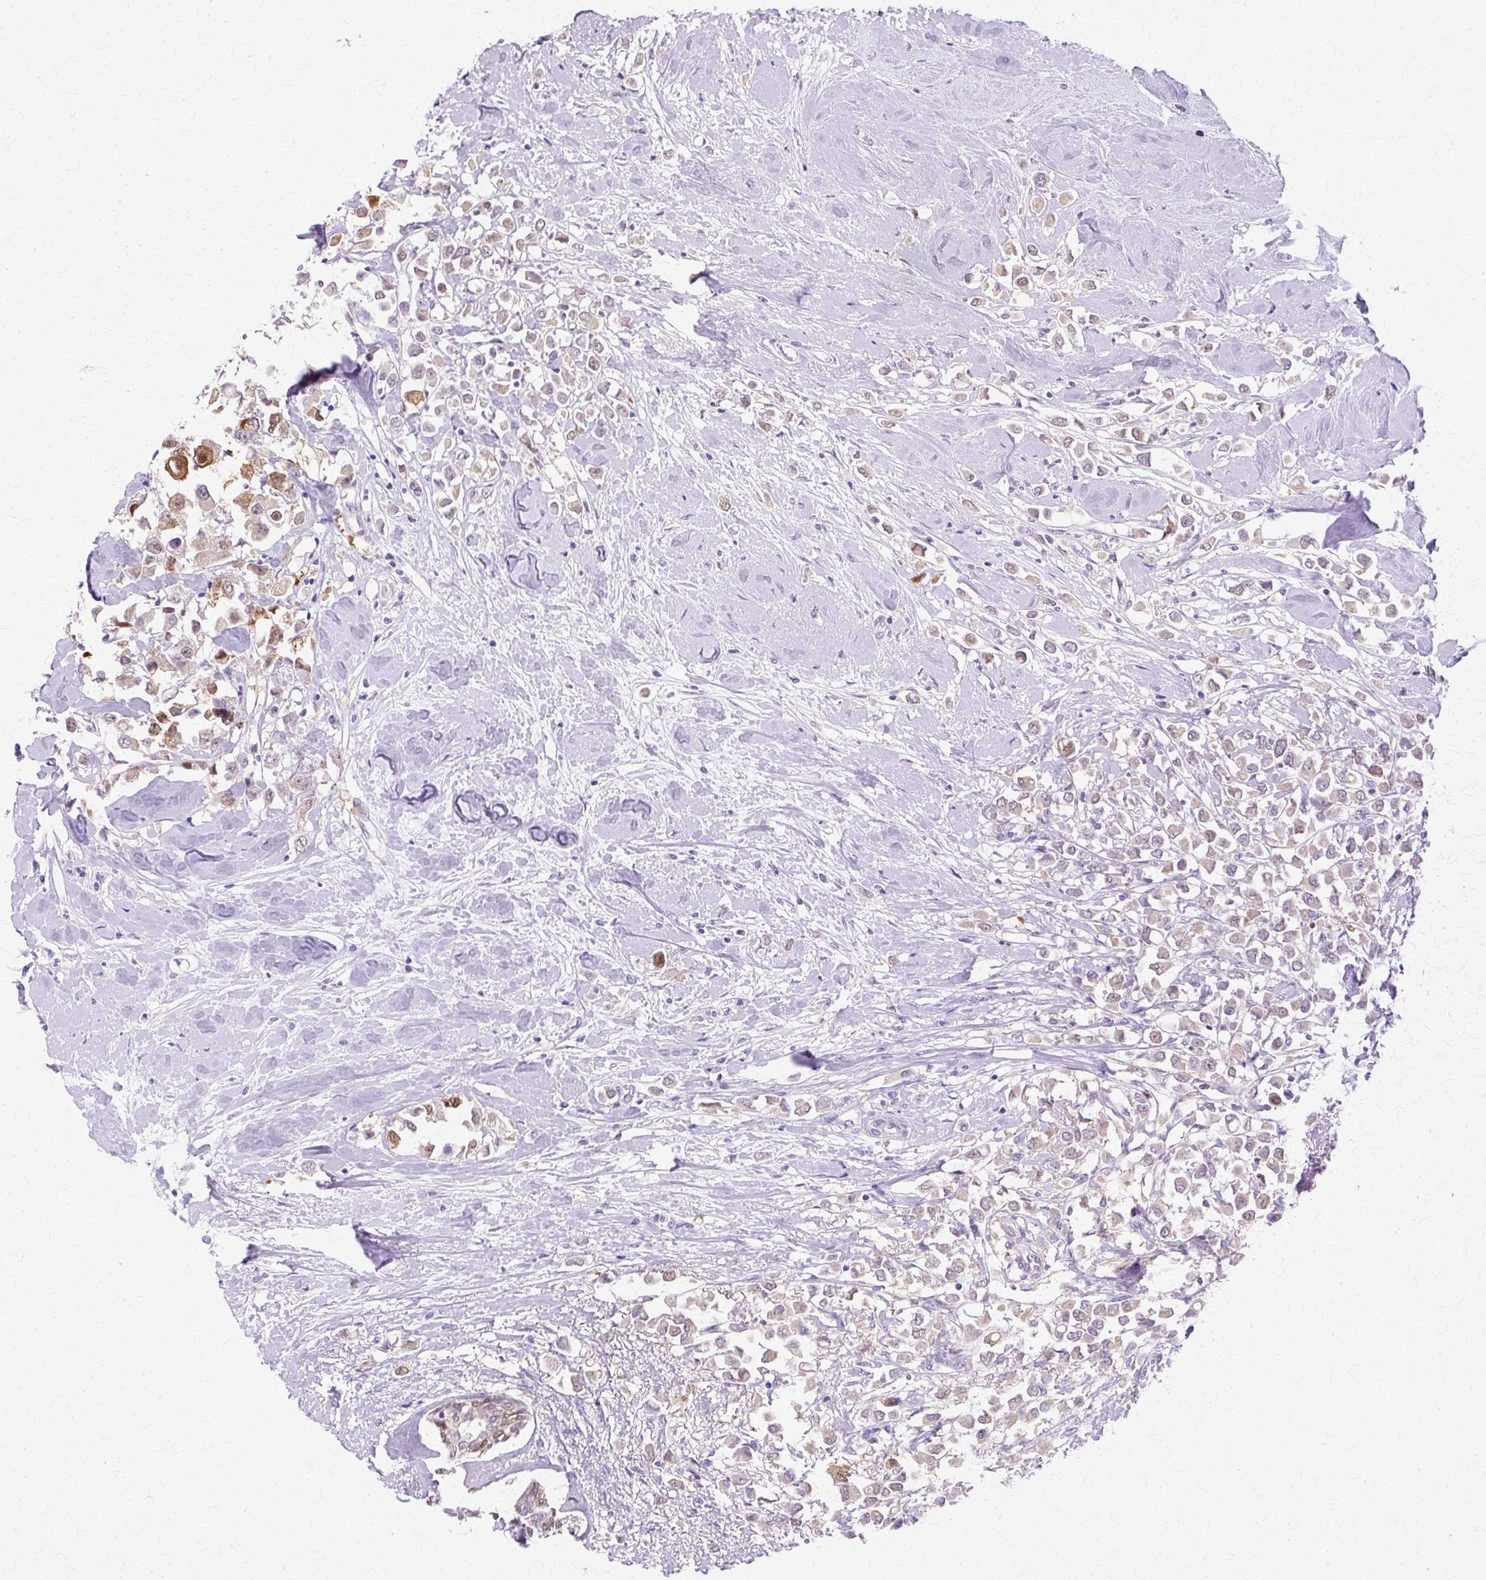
{"staining": {"intensity": "moderate", "quantity": "<25%", "location": "cytoplasmic/membranous,nuclear"}, "tissue": "breast cancer", "cell_type": "Tumor cells", "image_type": "cancer", "snomed": [{"axis": "morphology", "description": "Duct carcinoma"}, {"axis": "topography", "description": "Breast"}], "caption": "An immunohistochemistry image of tumor tissue is shown. Protein staining in brown shows moderate cytoplasmic/membranous and nuclear positivity in intraductal carcinoma (breast) within tumor cells.", "gene": "HSPA8", "patient": {"sex": "female", "age": 61}}